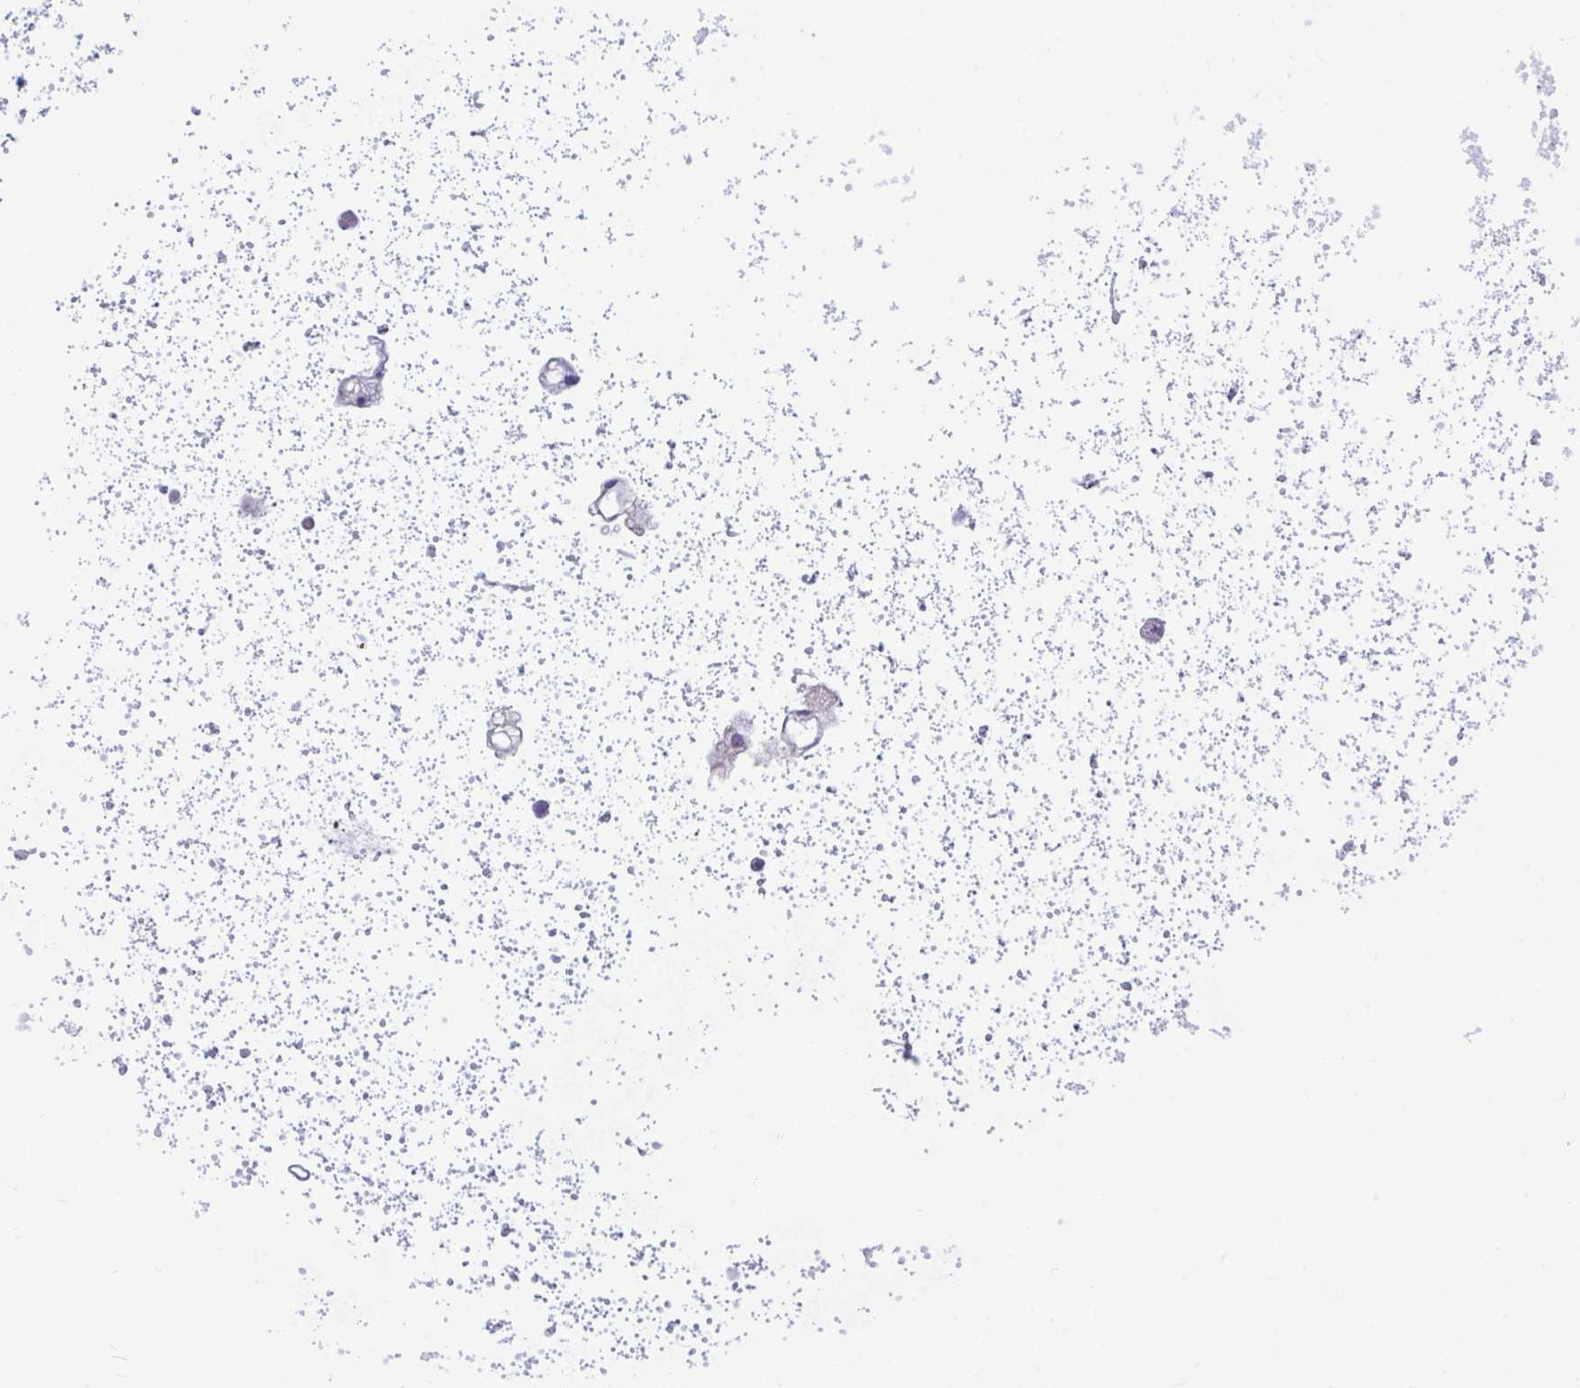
{"staining": {"intensity": "negative", "quantity": "none", "location": "none"}, "tissue": "testis cancer", "cell_type": "Tumor cells", "image_type": "cancer", "snomed": [{"axis": "morphology", "description": "Normal tissue, NOS"}, {"axis": "morphology", "description": "Carcinoma, Embryonal, NOS"}, {"axis": "topography", "description": "Testis"}], "caption": "The IHC micrograph has no significant staining in tumor cells of testis embryonal carcinoma tissue.", "gene": "ANKRD60", "patient": {"sex": "male", "age": 32}}